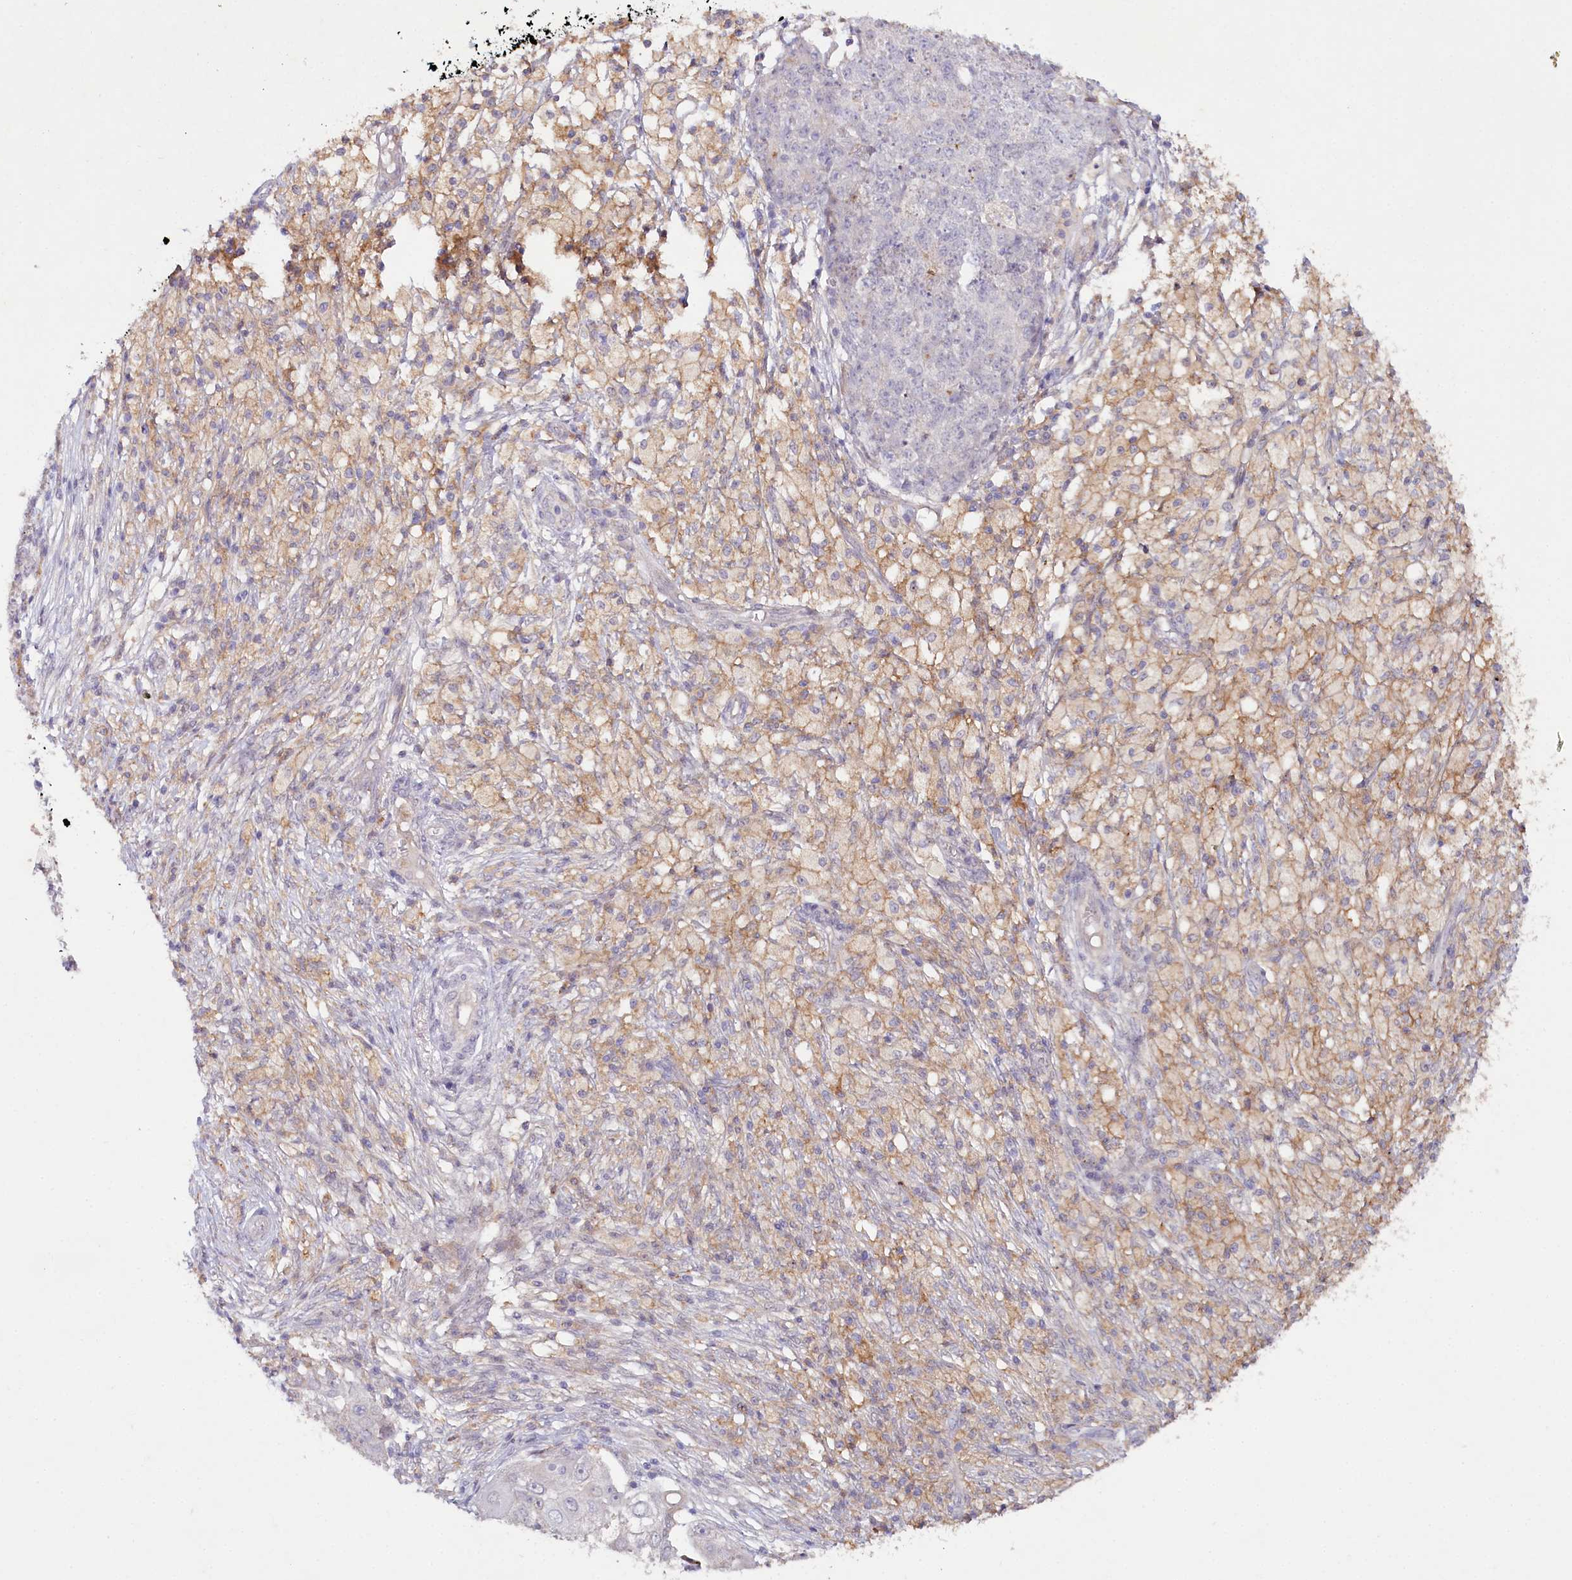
{"staining": {"intensity": "negative", "quantity": "none", "location": "none"}, "tissue": "ovarian cancer", "cell_type": "Tumor cells", "image_type": "cancer", "snomed": [{"axis": "morphology", "description": "Carcinoma, endometroid"}, {"axis": "topography", "description": "Ovary"}], "caption": "A high-resolution histopathology image shows immunohistochemistry (IHC) staining of ovarian endometroid carcinoma, which shows no significant staining in tumor cells.", "gene": "ALDH3B1", "patient": {"sex": "female", "age": 42}}